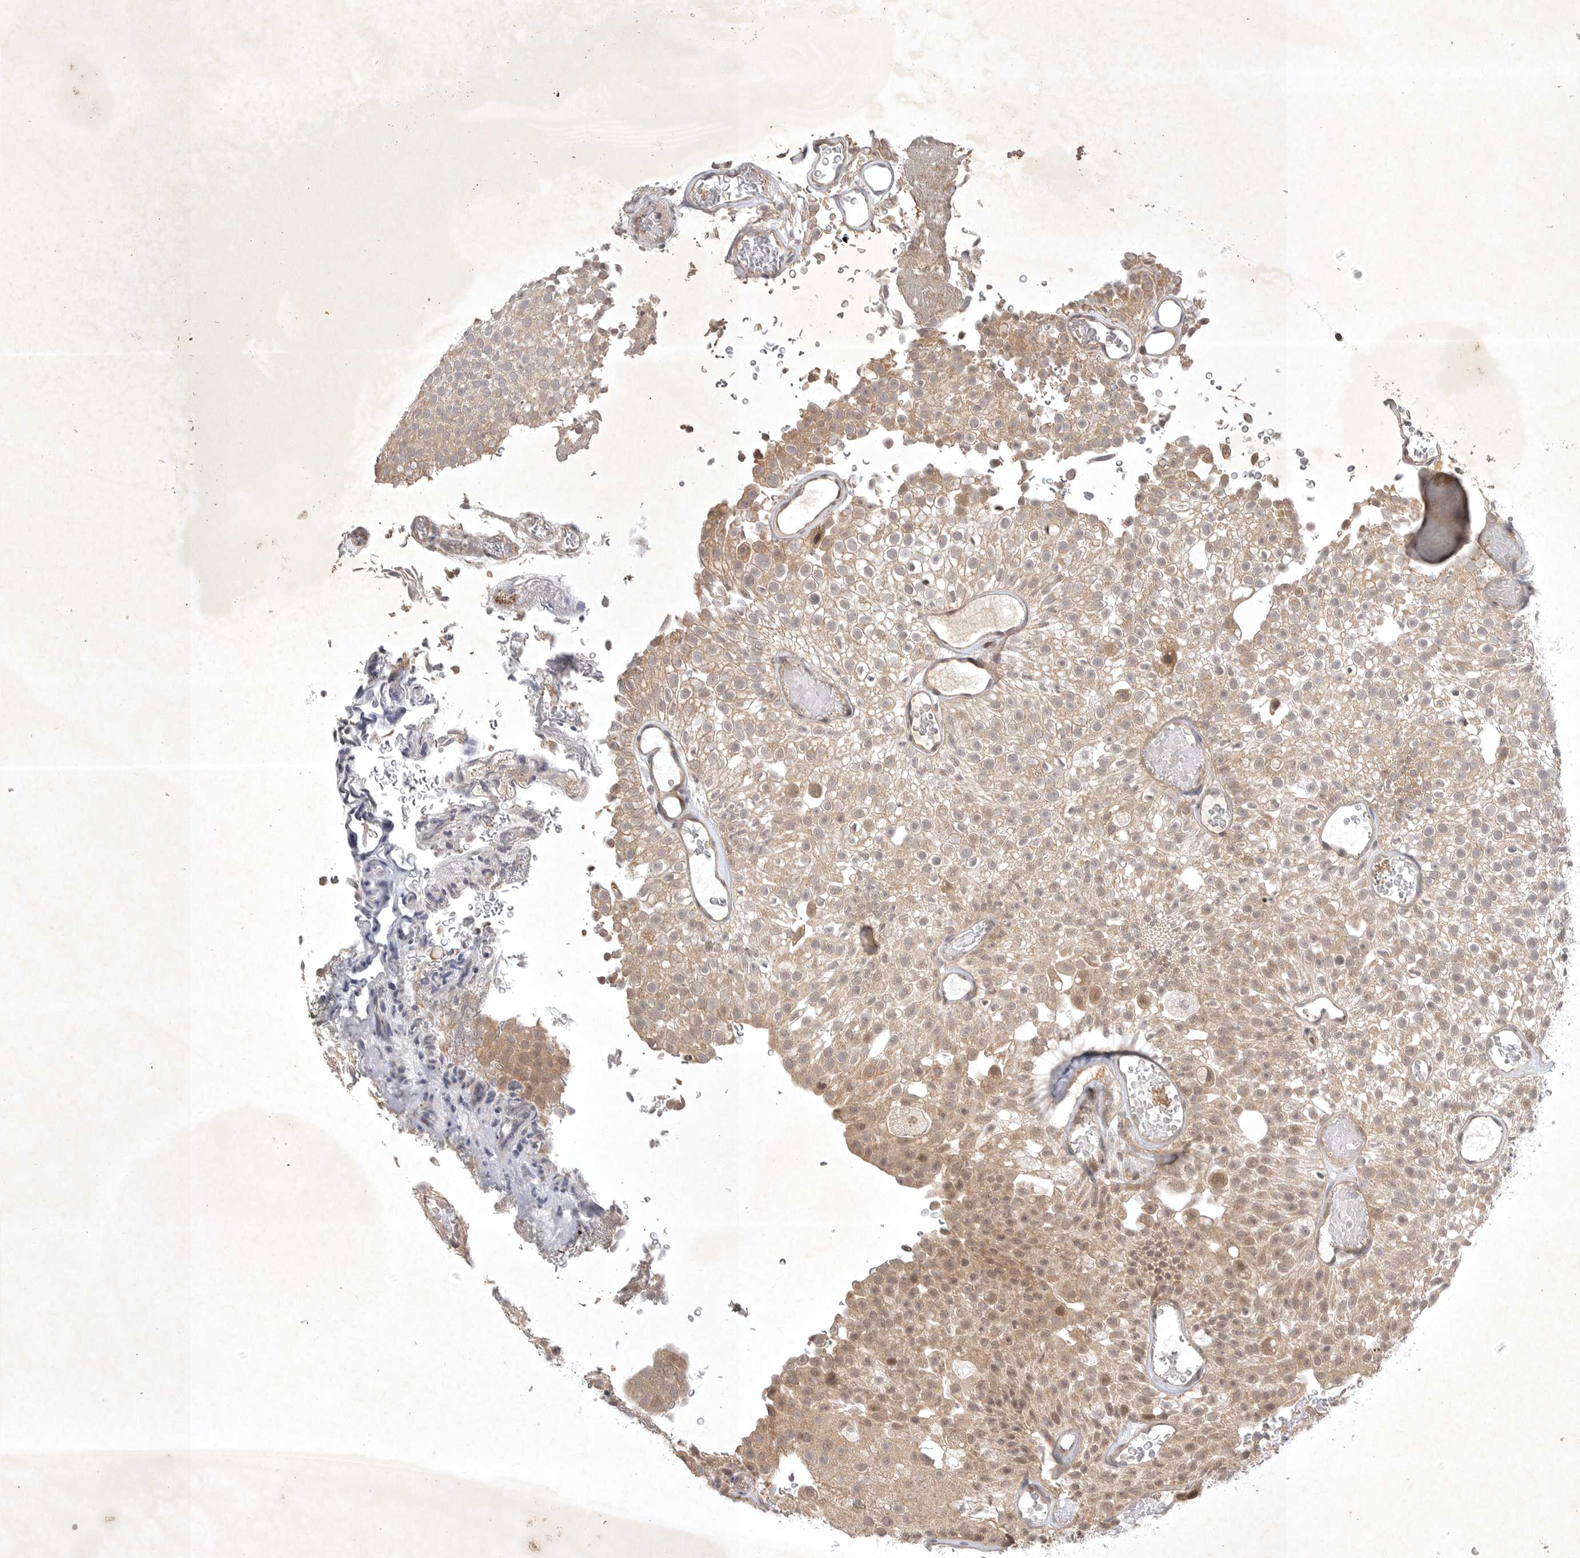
{"staining": {"intensity": "weak", "quantity": ">75%", "location": "cytoplasmic/membranous,nuclear"}, "tissue": "urothelial cancer", "cell_type": "Tumor cells", "image_type": "cancer", "snomed": [{"axis": "morphology", "description": "Urothelial carcinoma, Low grade"}, {"axis": "topography", "description": "Urinary bladder"}], "caption": "Low-grade urothelial carcinoma stained with immunohistochemistry demonstrates weak cytoplasmic/membranous and nuclear staining in approximately >75% of tumor cells.", "gene": "PTPDC1", "patient": {"sex": "male", "age": 78}}